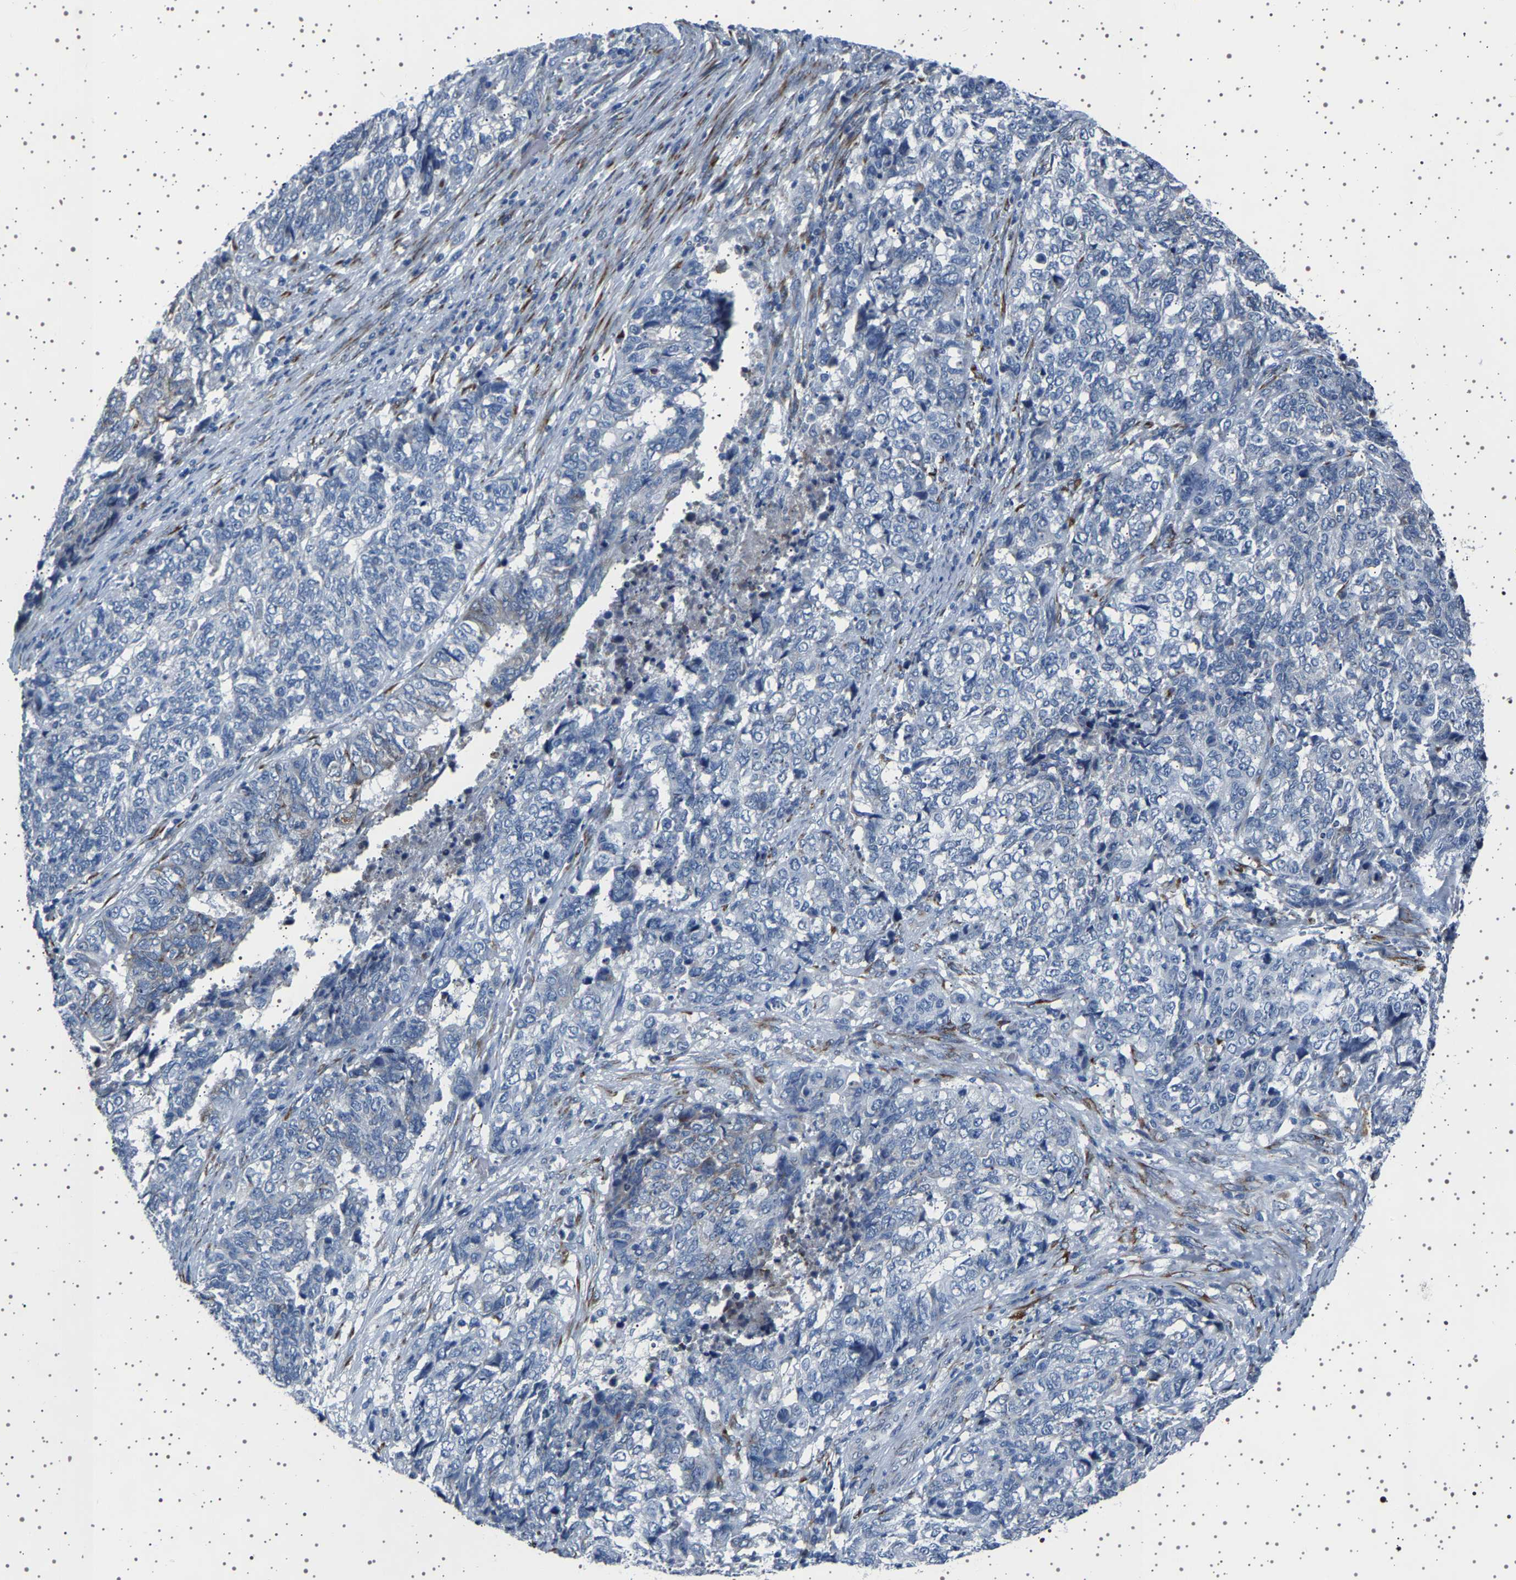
{"staining": {"intensity": "weak", "quantity": "<25%", "location": "cytoplasmic/membranous"}, "tissue": "endometrial cancer", "cell_type": "Tumor cells", "image_type": "cancer", "snomed": [{"axis": "morphology", "description": "Adenocarcinoma, NOS"}, {"axis": "topography", "description": "Endometrium"}], "caption": "This is an immunohistochemistry (IHC) image of endometrial adenocarcinoma. There is no positivity in tumor cells.", "gene": "FTCD", "patient": {"sex": "female", "age": 80}}